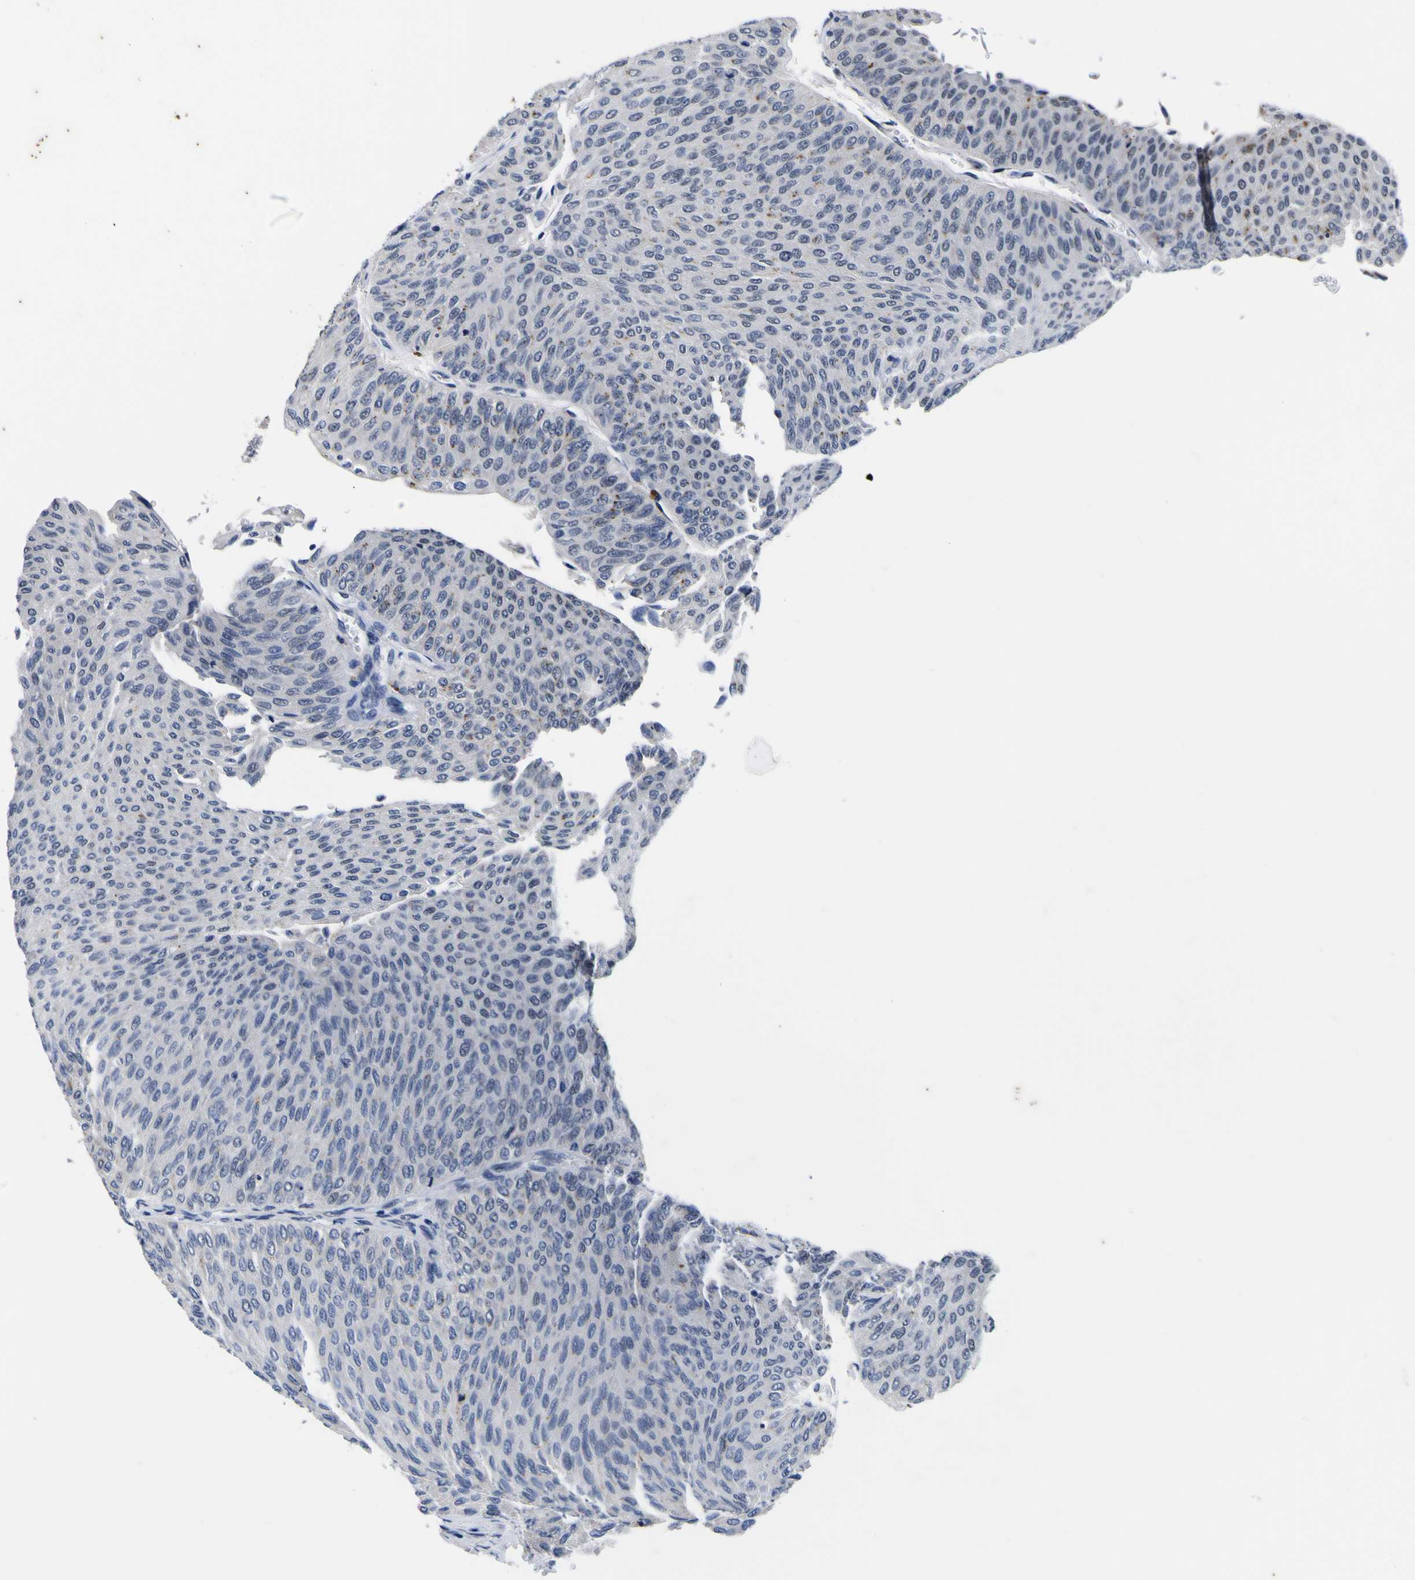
{"staining": {"intensity": "negative", "quantity": "none", "location": "none"}, "tissue": "urothelial cancer", "cell_type": "Tumor cells", "image_type": "cancer", "snomed": [{"axis": "morphology", "description": "Urothelial carcinoma, Low grade"}, {"axis": "topography", "description": "Urinary bladder"}], "caption": "This is a photomicrograph of IHC staining of low-grade urothelial carcinoma, which shows no positivity in tumor cells.", "gene": "IGFLR1", "patient": {"sex": "male", "age": 78}}